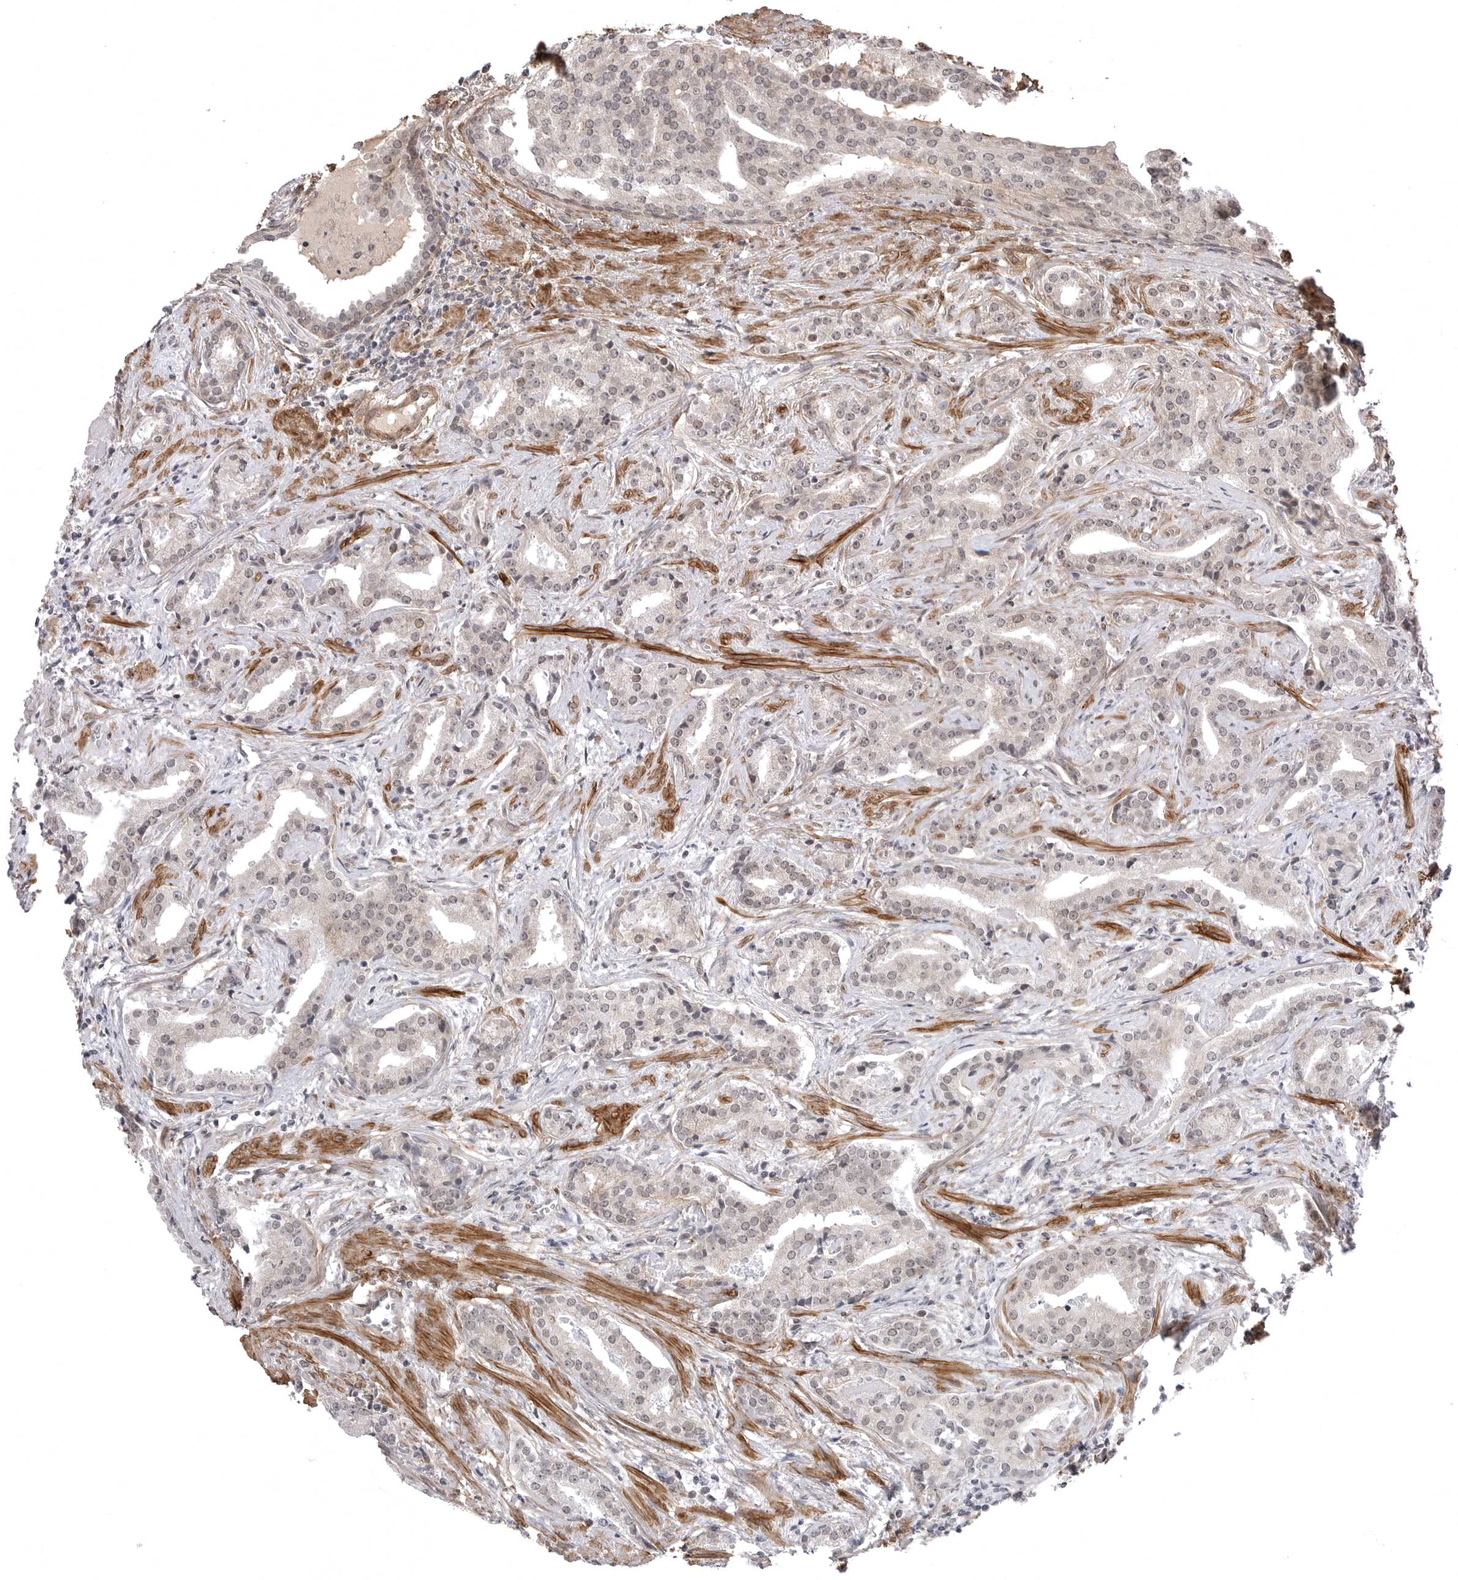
{"staining": {"intensity": "negative", "quantity": "none", "location": "none"}, "tissue": "prostate cancer", "cell_type": "Tumor cells", "image_type": "cancer", "snomed": [{"axis": "morphology", "description": "Adenocarcinoma, Low grade"}, {"axis": "topography", "description": "Prostate"}], "caption": "Immunohistochemical staining of prostate adenocarcinoma (low-grade) shows no significant positivity in tumor cells. Brightfield microscopy of immunohistochemistry stained with DAB (brown) and hematoxylin (blue), captured at high magnification.", "gene": "SORBS1", "patient": {"sex": "male", "age": 67}}